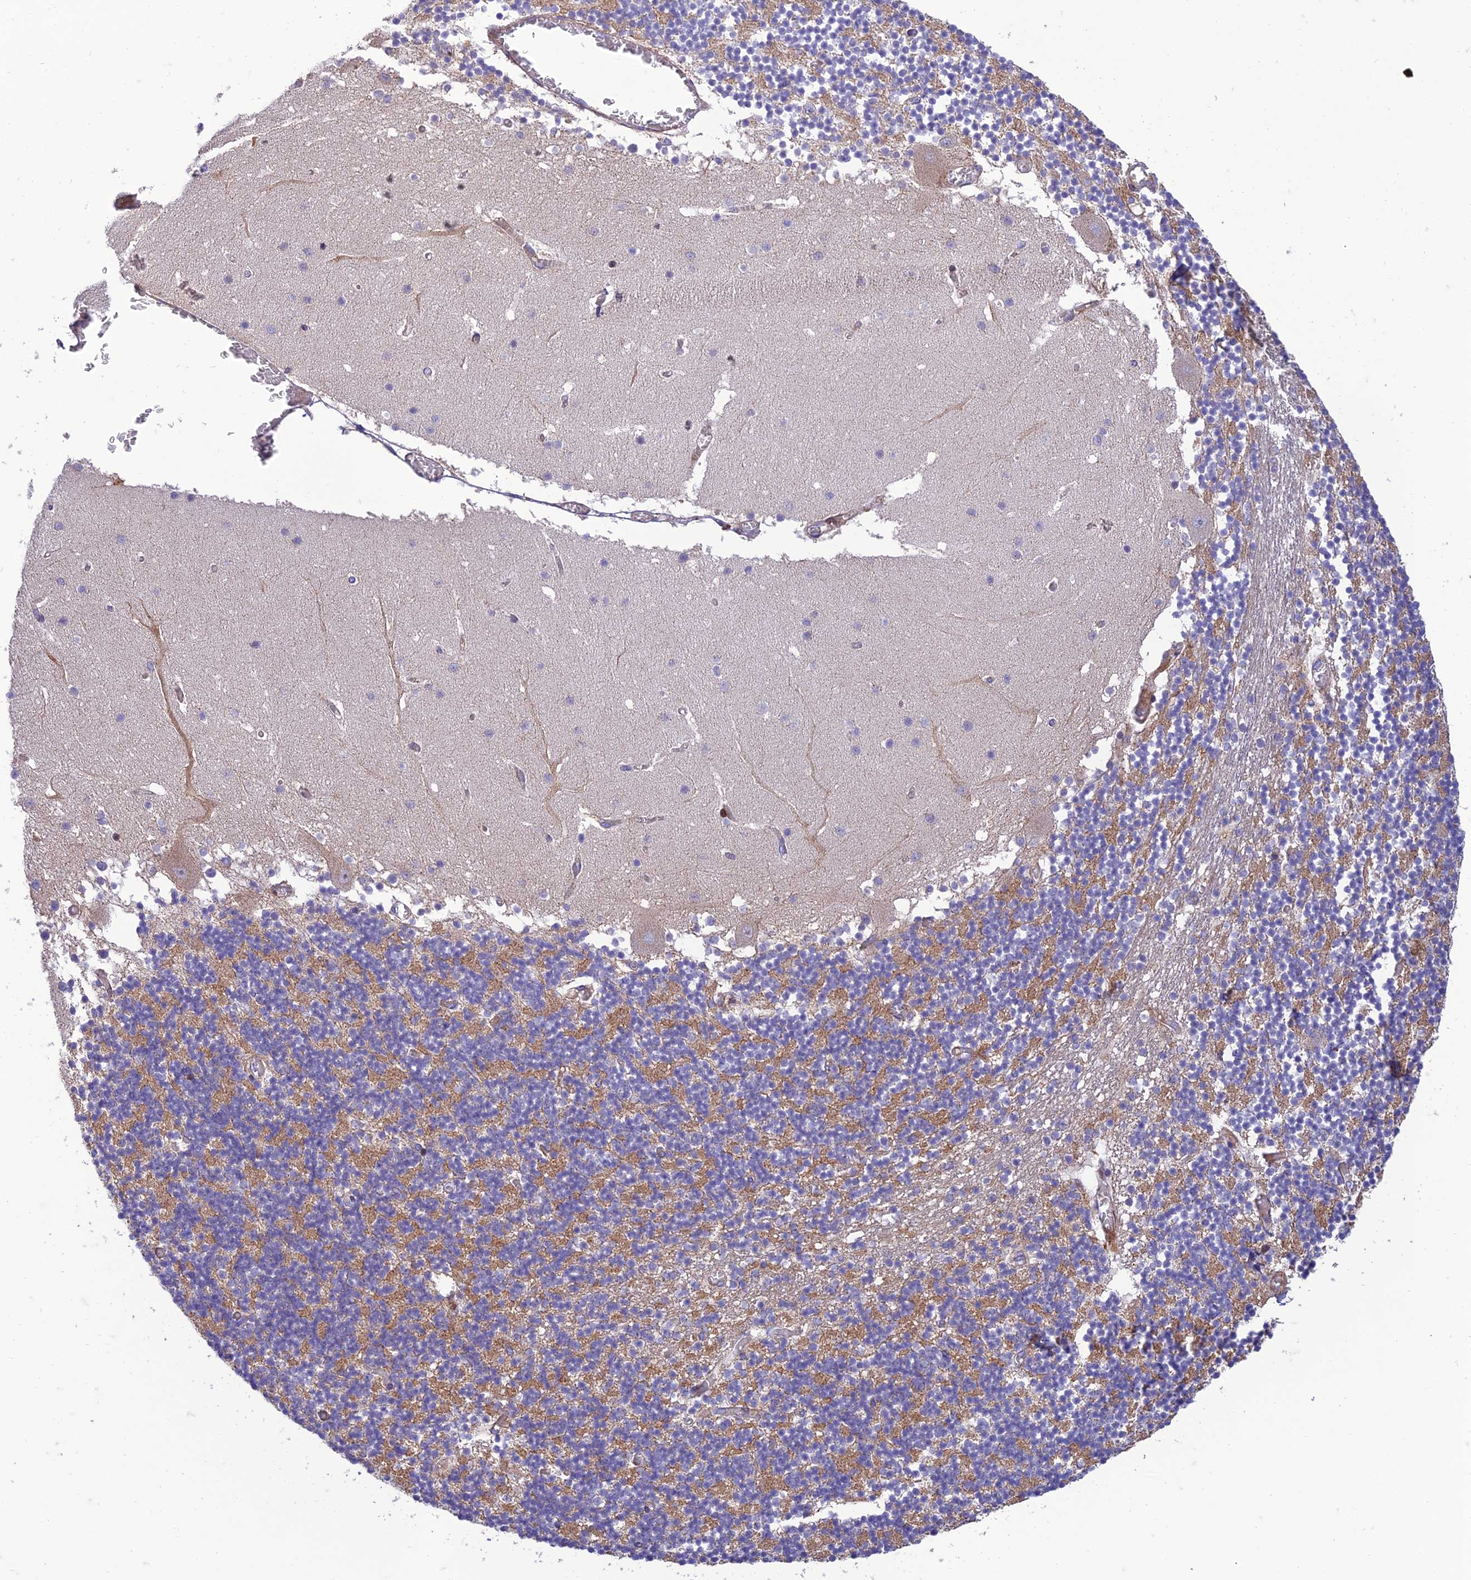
{"staining": {"intensity": "negative", "quantity": "none", "location": "none"}, "tissue": "cerebellum", "cell_type": "Cells in granular layer", "image_type": "normal", "snomed": [{"axis": "morphology", "description": "Normal tissue, NOS"}, {"axis": "topography", "description": "Cerebellum"}], "caption": "Unremarkable cerebellum was stained to show a protein in brown. There is no significant positivity in cells in granular layer. (DAB immunohistochemistry (IHC), high magnification).", "gene": "SEL1L3", "patient": {"sex": "female", "age": 28}}